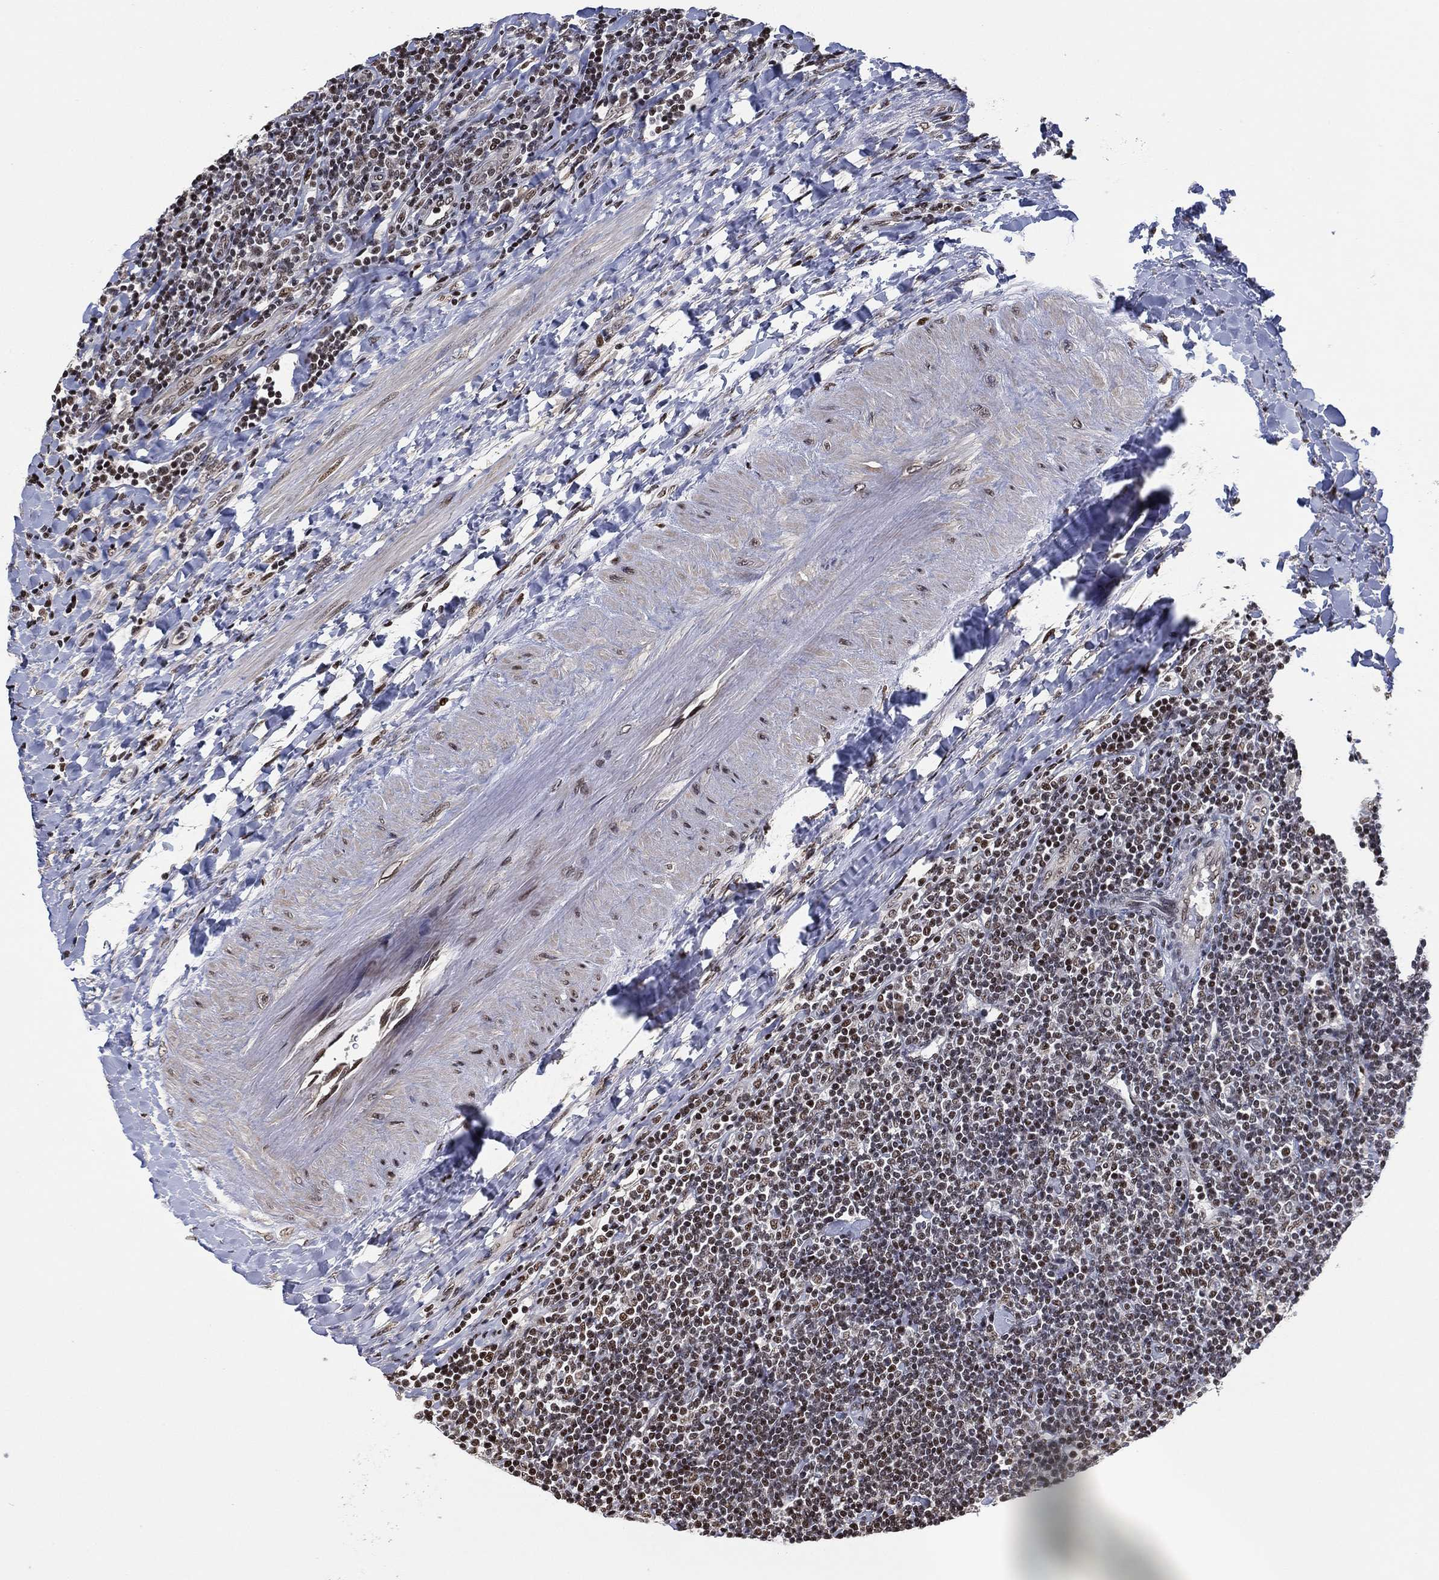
{"staining": {"intensity": "moderate", "quantity": "<25%", "location": "nuclear"}, "tissue": "lymphoma", "cell_type": "Tumor cells", "image_type": "cancer", "snomed": [{"axis": "morphology", "description": "Hodgkin's disease, NOS"}, {"axis": "topography", "description": "Lymph node"}], "caption": "There is low levels of moderate nuclear positivity in tumor cells of Hodgkin's disease, as demonstrated by immunohistochemical staining (brown color).", "gene": "ZSCAN30", "patient": {"sex": "male", "age": 40}}